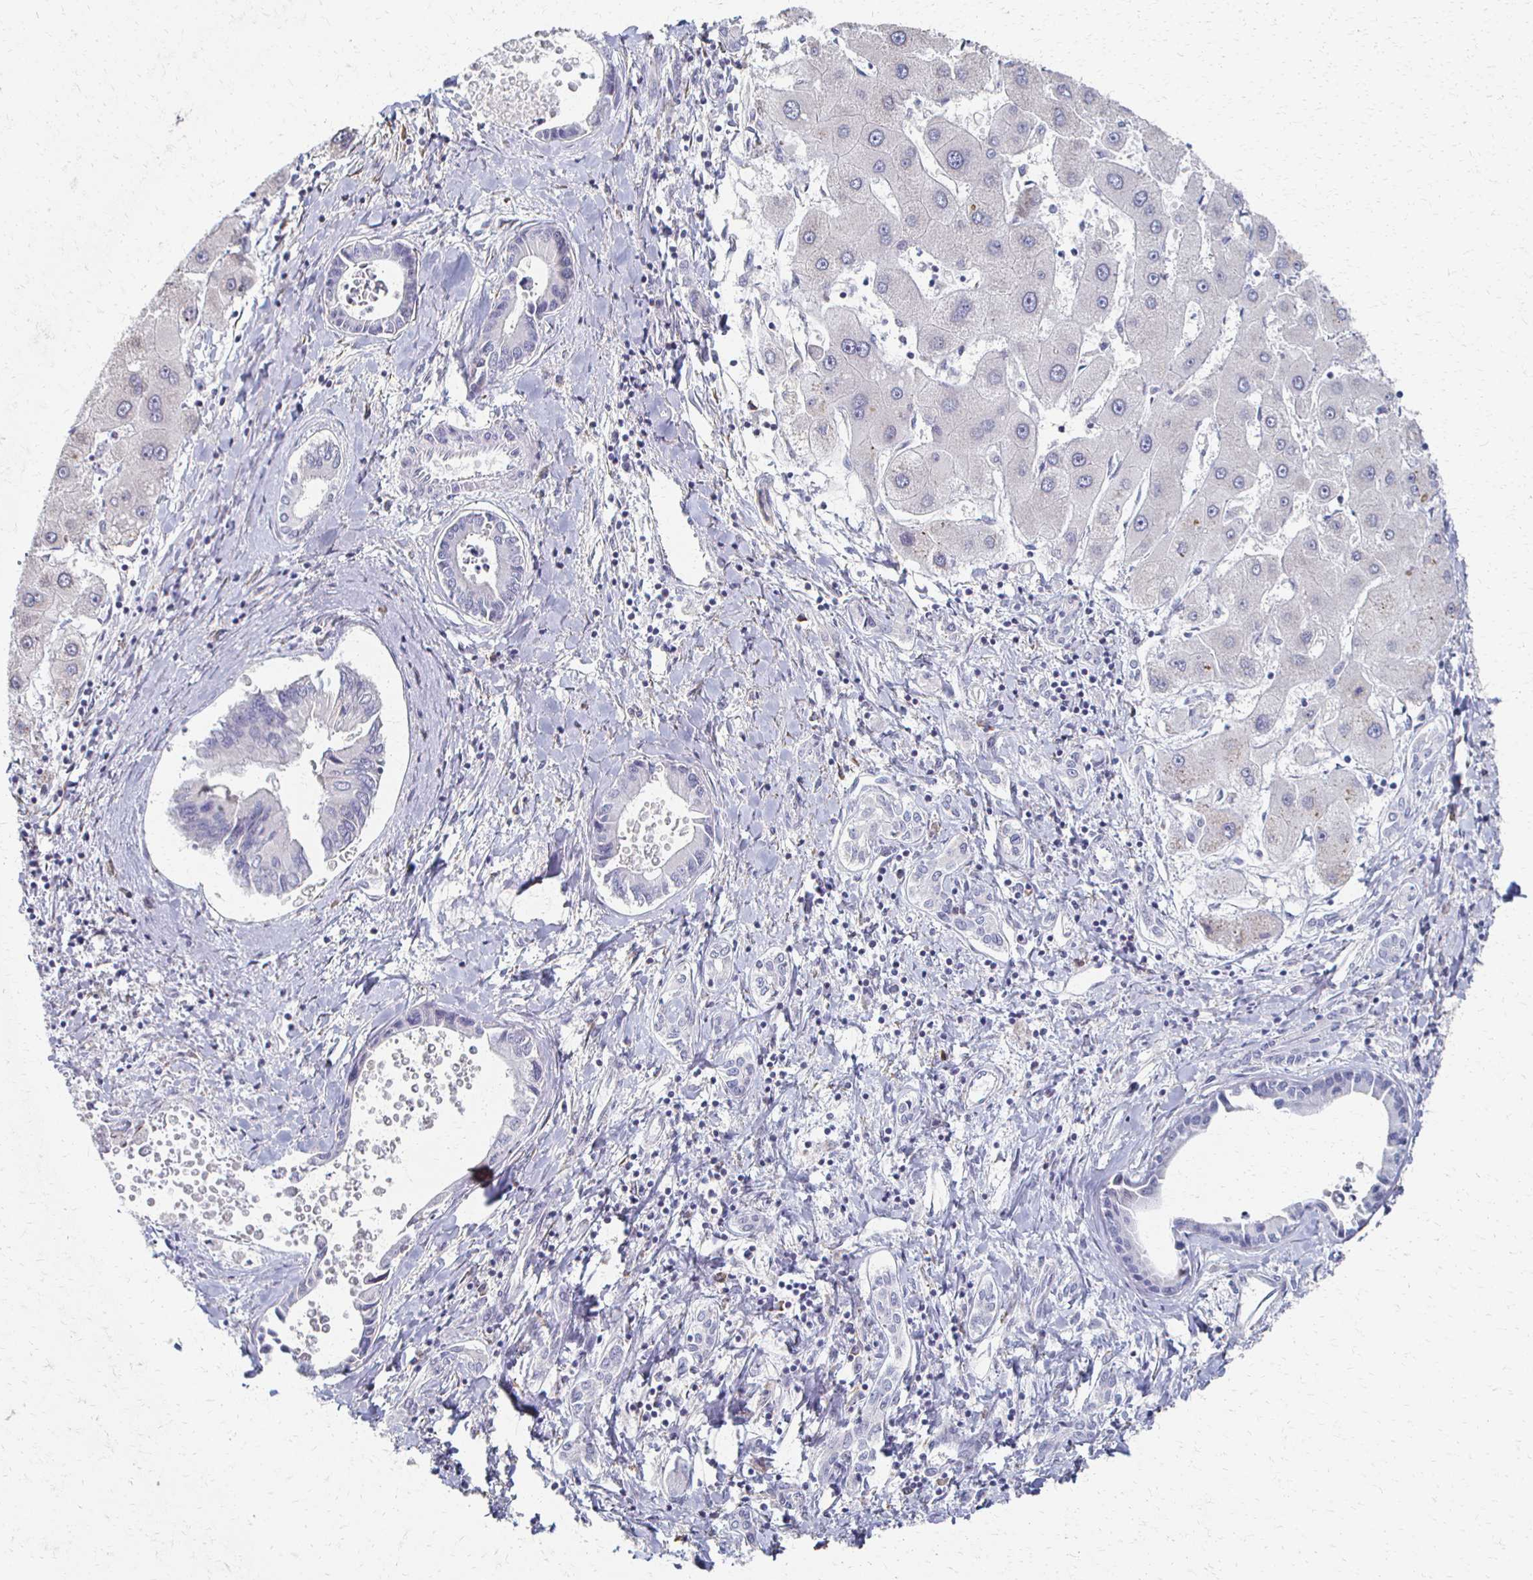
{"staining": {"intensity": "negative", "quantity": "none", "location": "none"}, "tissue": "liver cancer", "cell_type": "Tumor cells", "image_type": "cancer", "snomed": [{"axis": "morphology", "description": "Cholangiocarcinoma"}, {"axis": "topography", "description": "Liver"}], "caption": "There is no significant staining in tumor cells of liver cancer (cholangiocarcinoma).", "gene": "ATP1A3", "patient": {"sex": "male", "age": 66}}